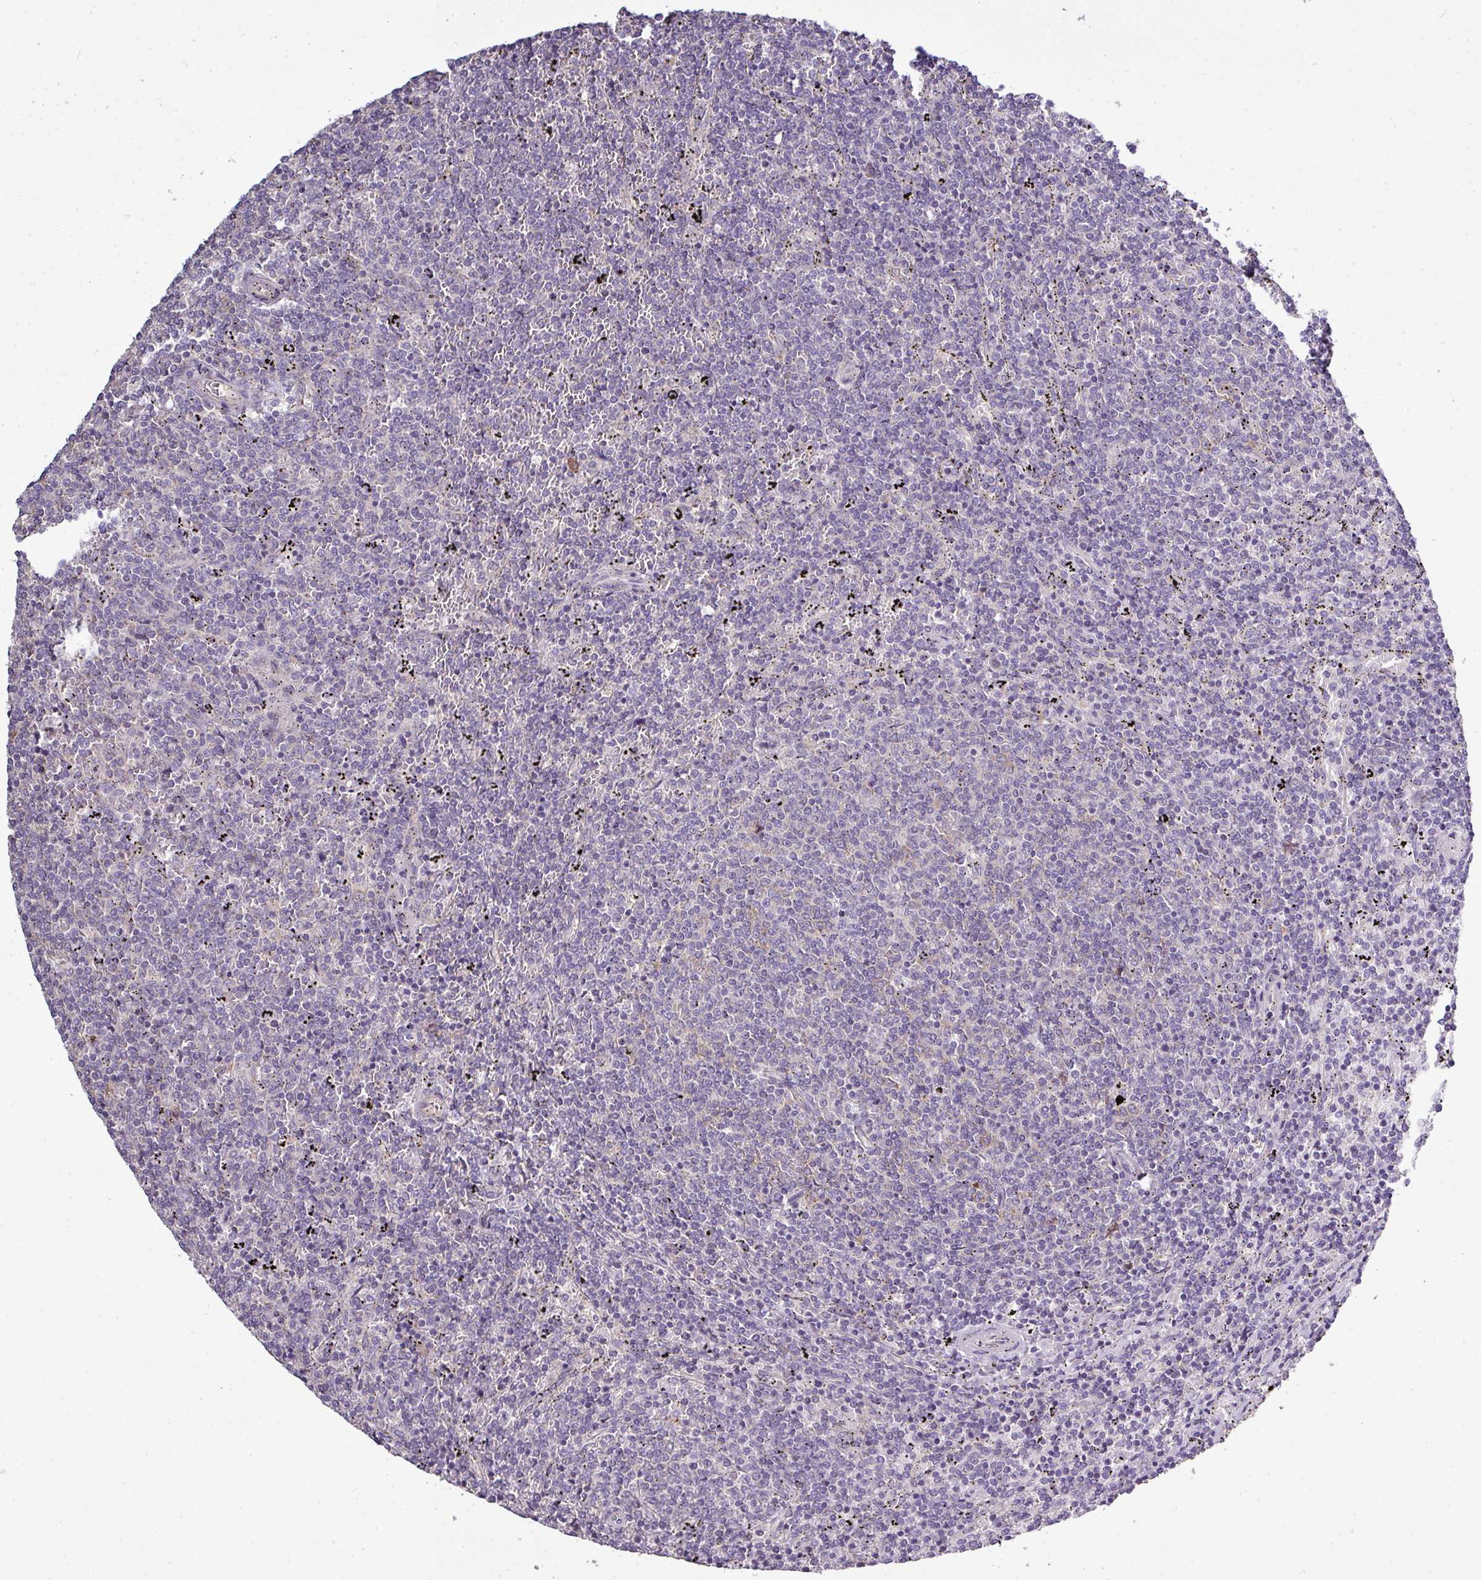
{"staining": {"intensity": "negative", "quantity": "none", "location": "none"}, "tissue": "lymphoma", "cell_type": "Tumor cells", "image_type": "cancer", "snomed": [{"axis": "morphology", "description": "Malignant lymphoma, non-Hodgkin's type, Low grade"}, {"axis": "topography", "description": "Spleen"}], "caption": "Low-grade malignant lymphoma, non-Hodgkin's type was stained to show a protein in brown. There is no significant positivity in tumor cells.", "gene": "AGAP5", "patient": {"sex": "female", "age": 50}}